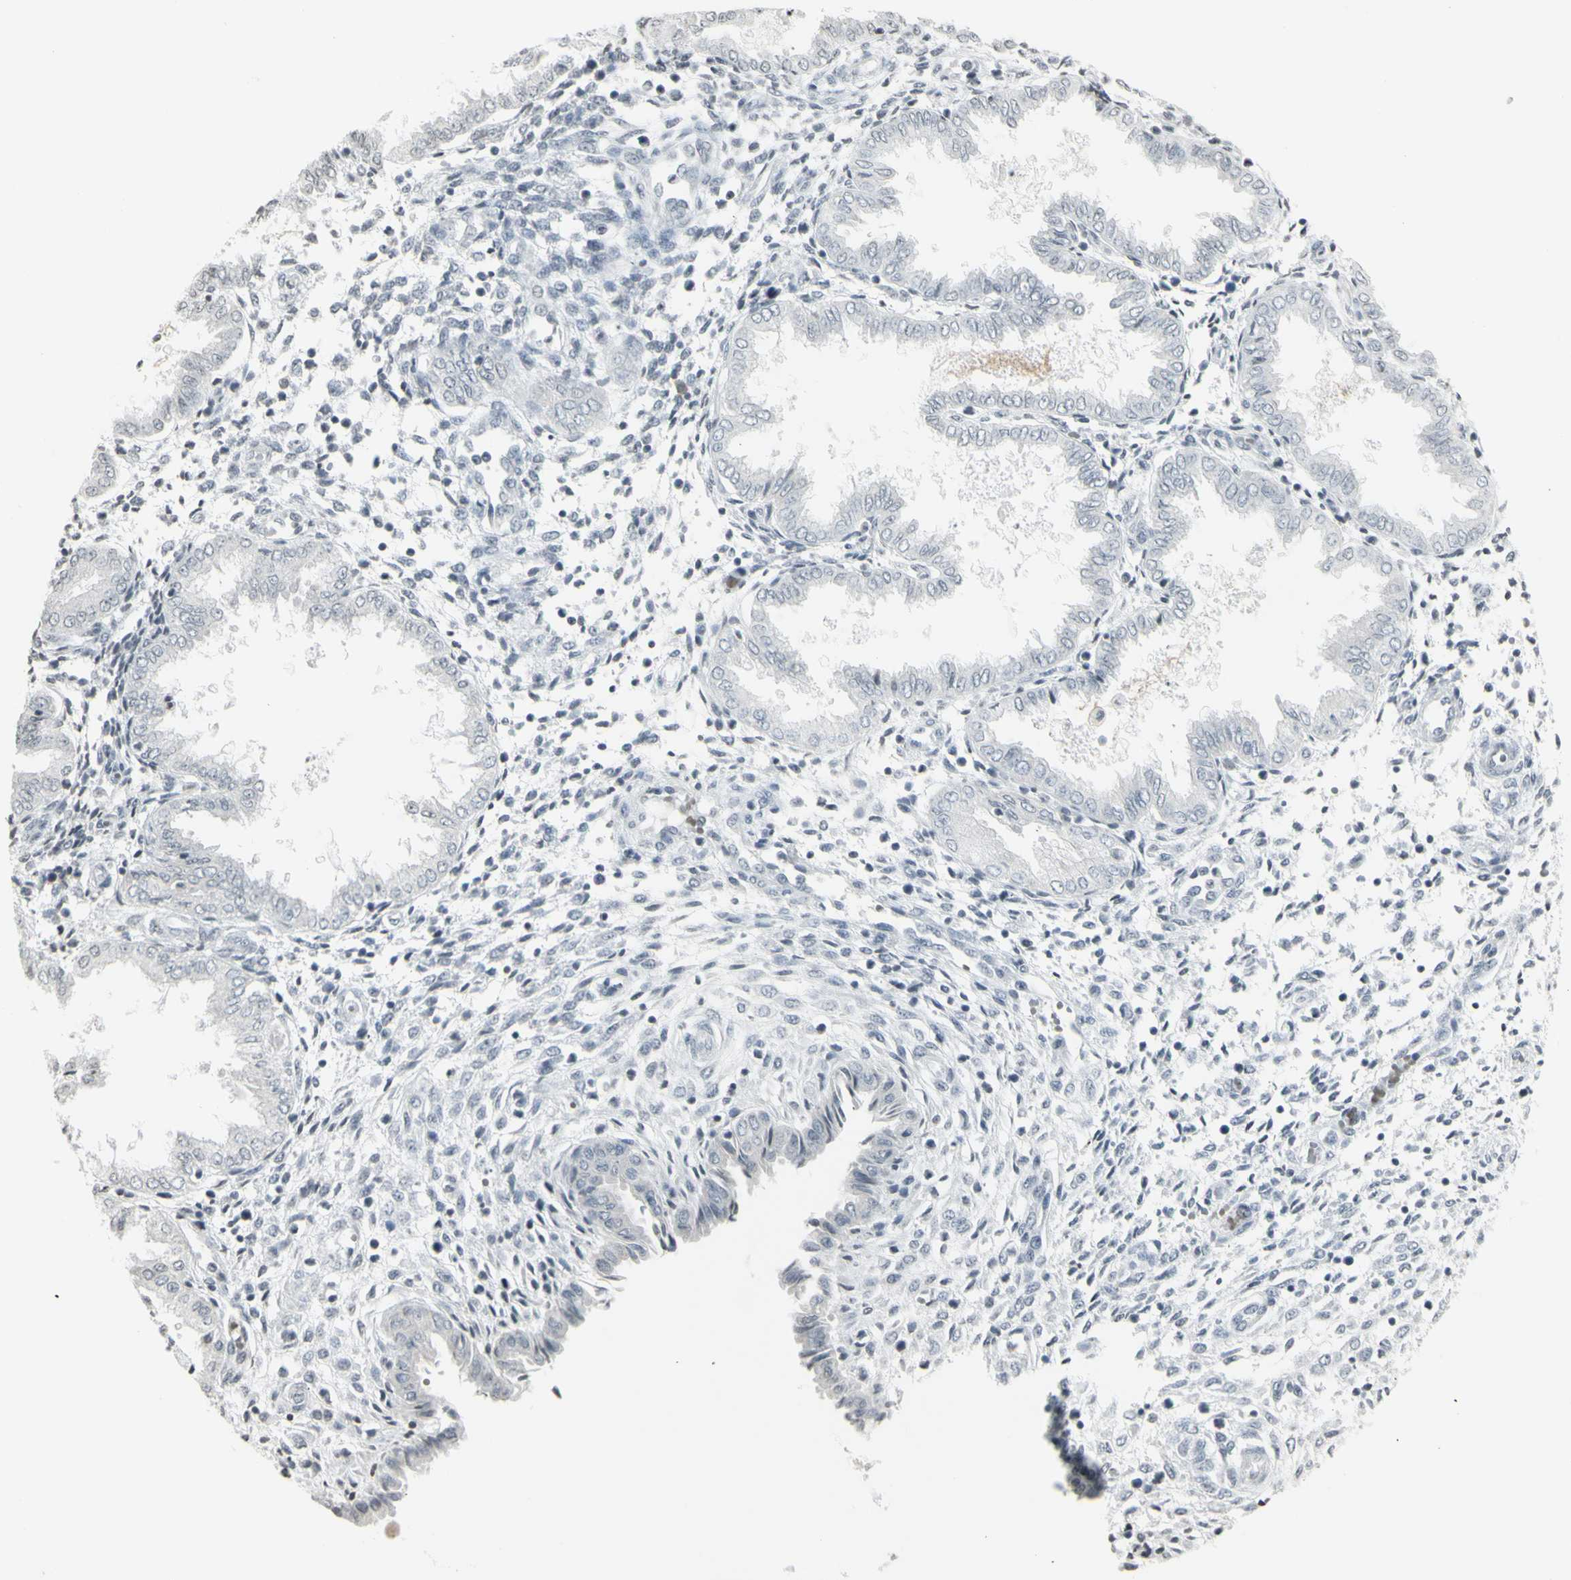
{"staining": {"intensity": "negative", "quantity": "none", "location": "none"}, "tissue": "endometrium", "cell_type": "Cells in endometrial stroma", "image_type": "normal", "snomed": [{"axis": "morphology", "description": "Normal tissue, NOS"}, {"axis": "topography", "description": "Endometrium"}], "caption": "Photomicrograph shows no significant protein positivity in cells in endometrial stroma of benign endometrium. Brightfield microscopy of IHC stained with DAB (brown) and hematoxylin (blue), captured at high magnification.", "gene": "MUC5AC", "patient": {"sex": "female", "age": 33}}